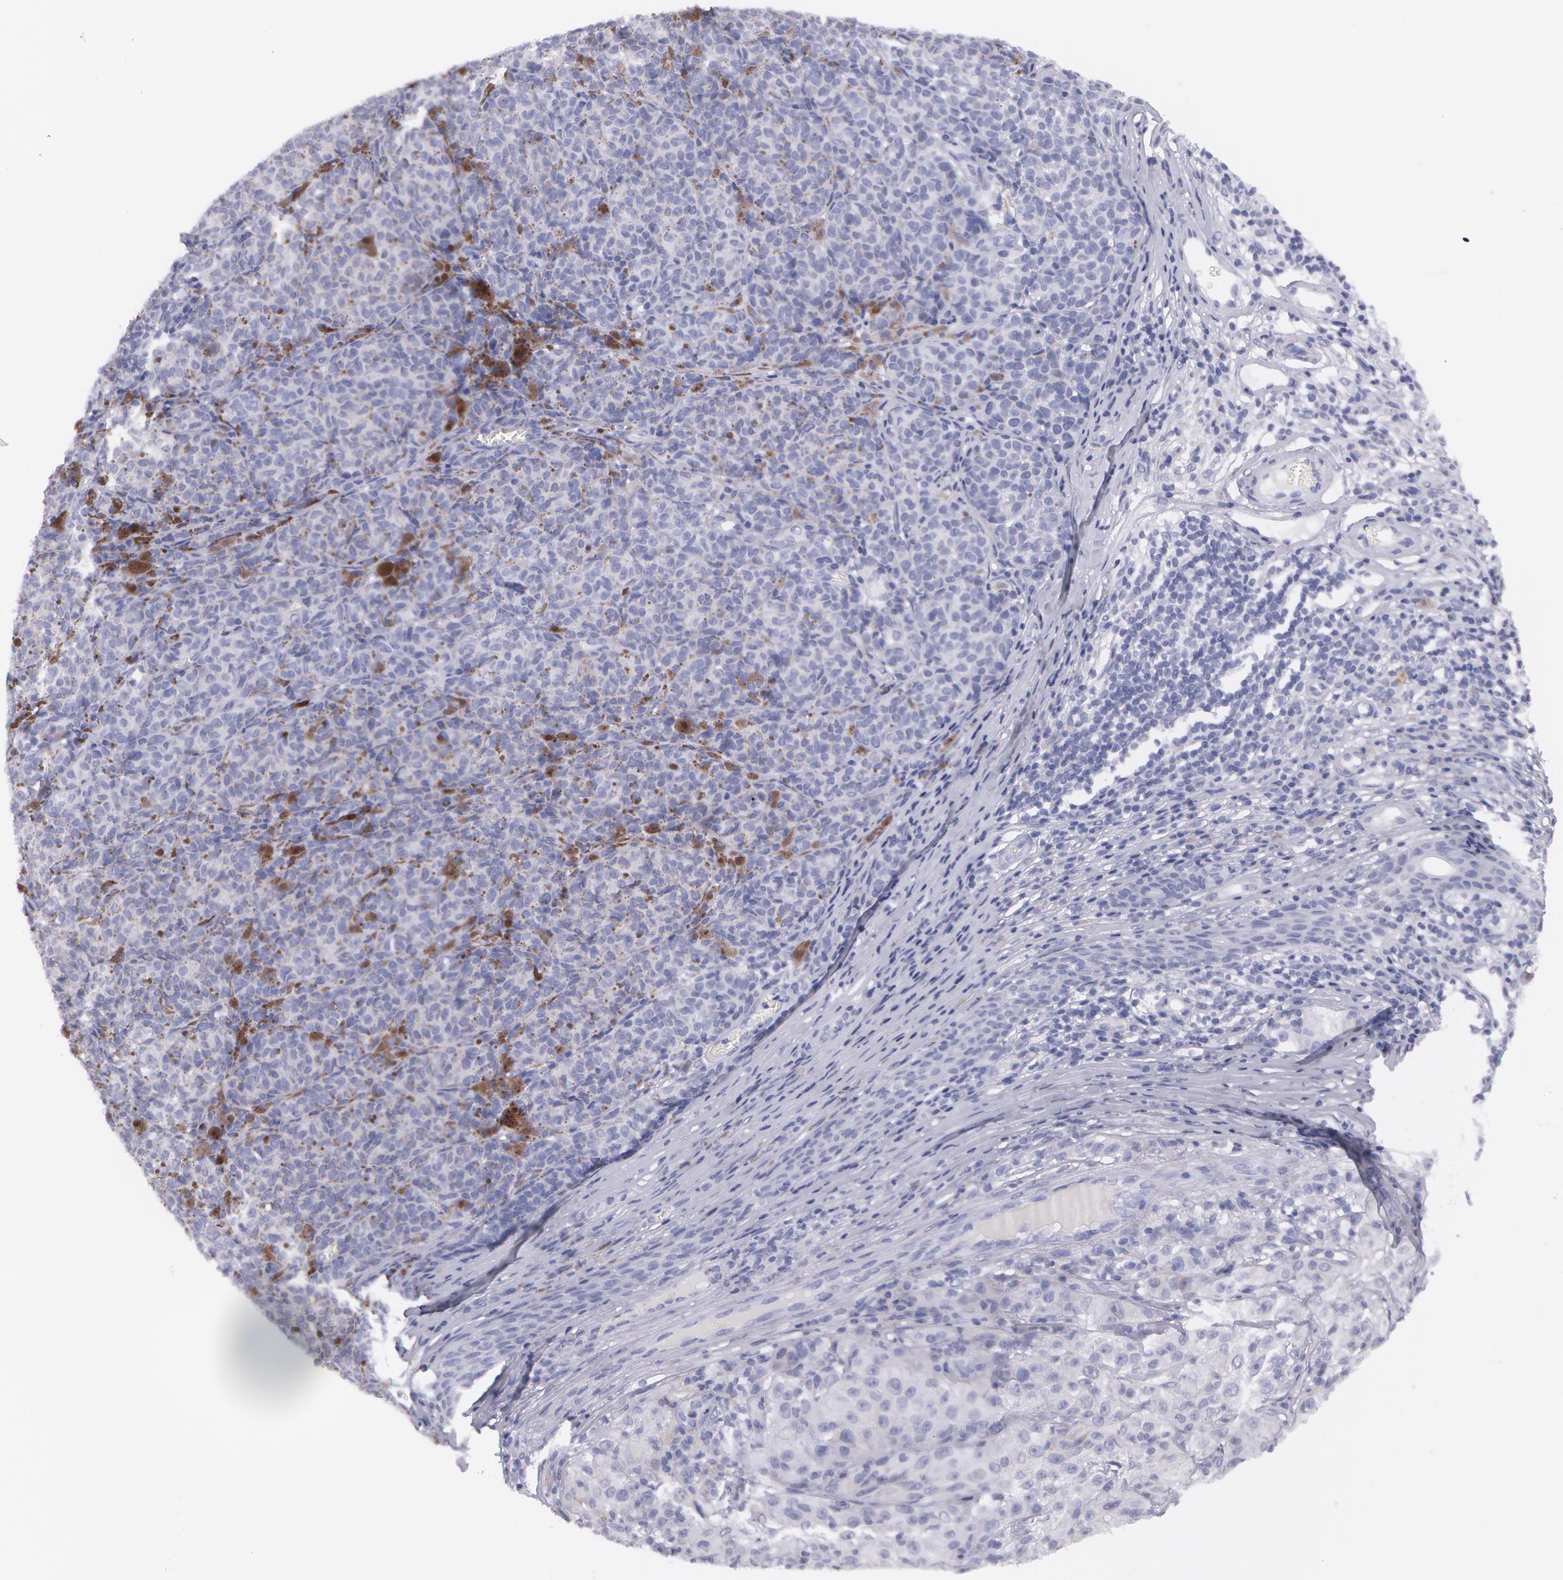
{"staining": {"intensity": "negative", "quantity": "none", "location": "none"}, "tissue": "melanoma", "cell_type": "Tumor cells", "image_type": "cancer", "snomed": [{"axis": "morphology", "description": "Malignant melanoma, NOS"}, {"axis": "topography", "description": "Skin"}], "caption": "This is an IHC photomicrograph of human melanoma. There is no expression in tumor cells.", "gene": "AMACR", "patient": {"sex": "male", "age": 56}}